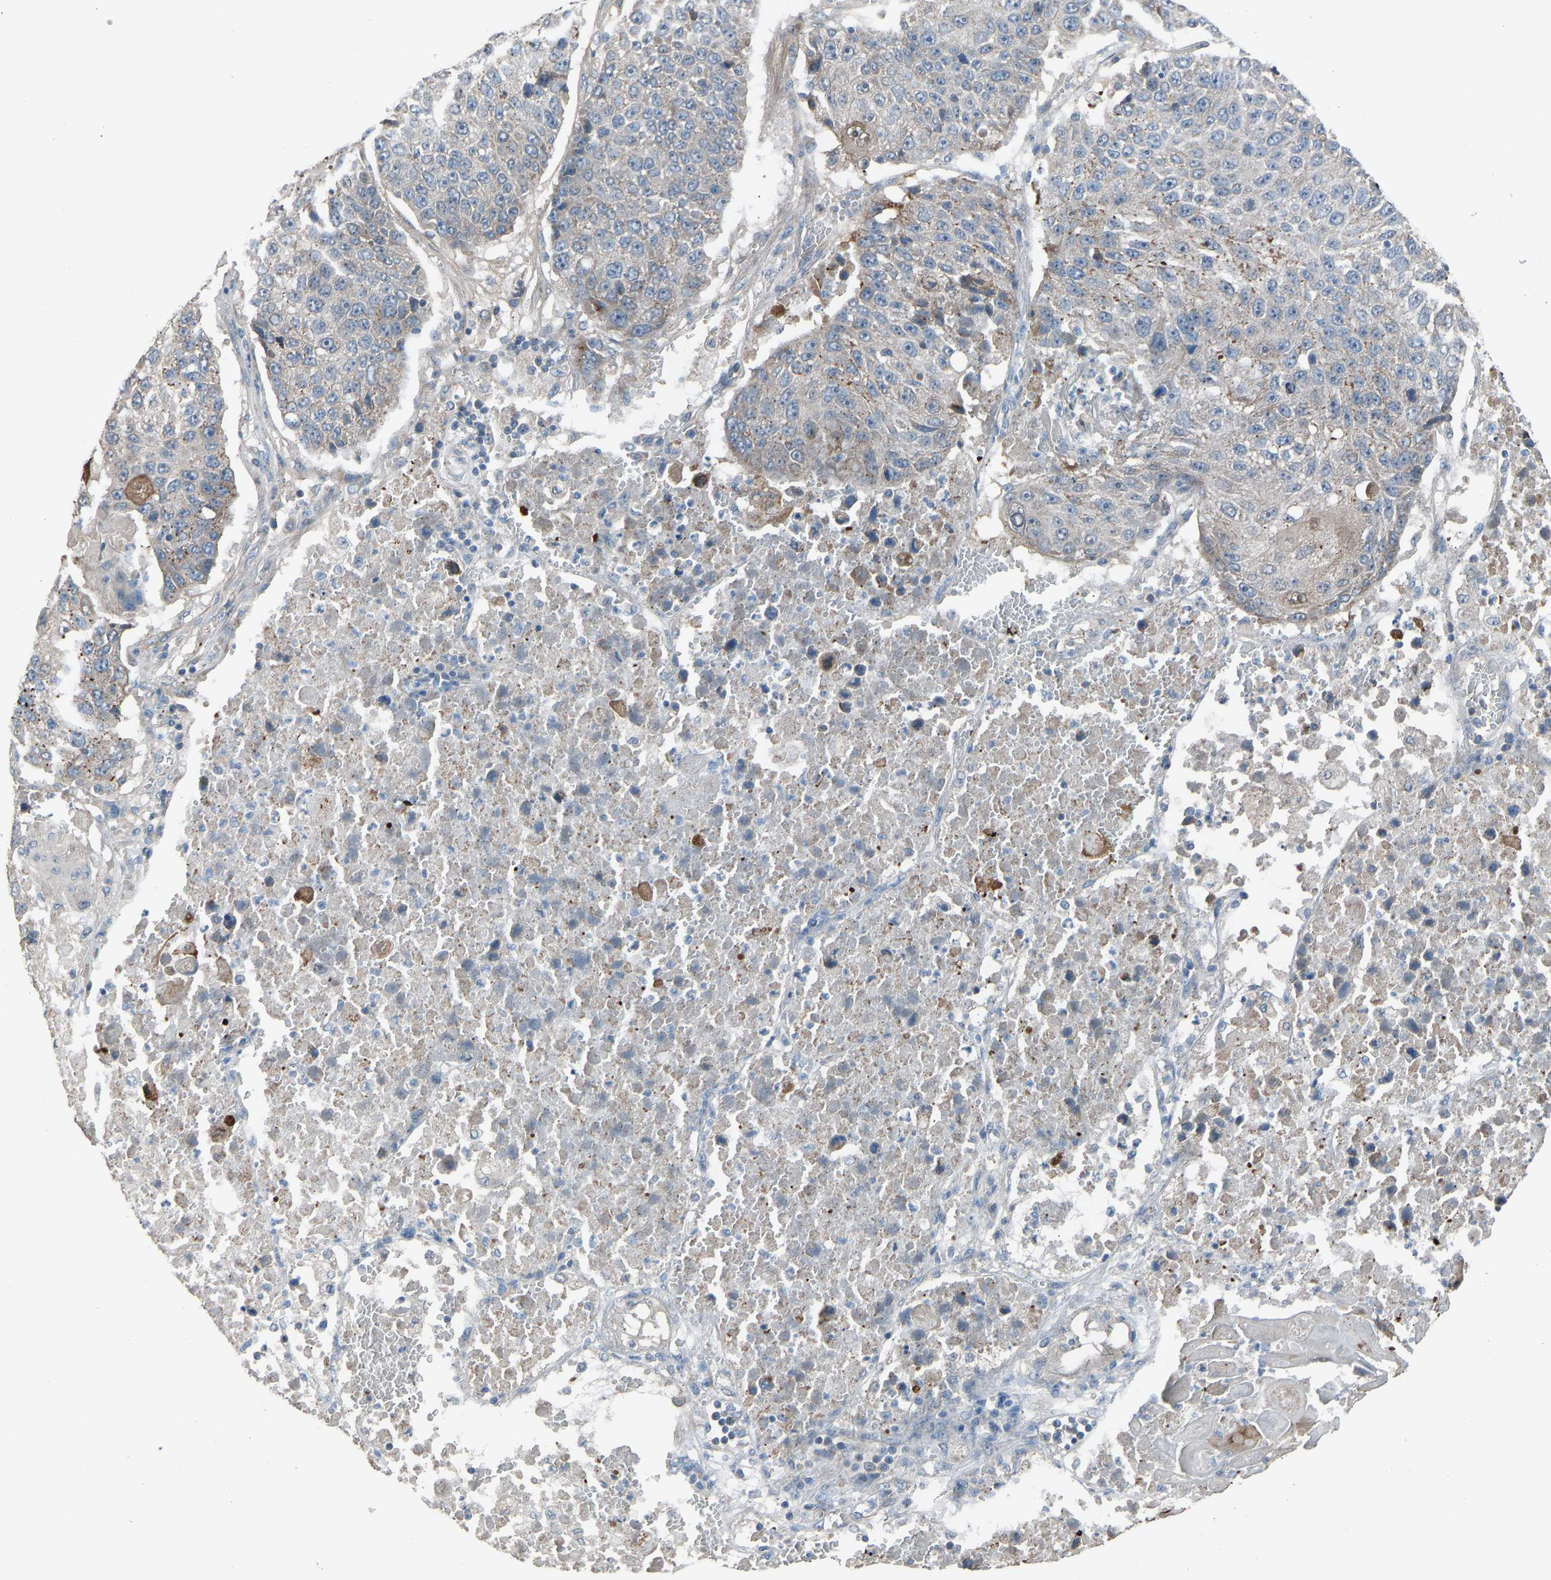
{"staining": {"intensity": "negative", "quantity": "none", "location": "none"}, "tissue": "lung cancer", "cell_type": "Tumor cells", "image_type": "cancer", "snomed": [{"axis": "morphology", "description": "Squamous cell carcinoma, NOS"}, {"axis": "topography", "description": "Lung"}], "caption": "Immunohistochemical staining of lung cancer demonstrates no significant staining in tumor cells.", "gene": "TGFBR3", "patient": {"sex": "male", "age": 61}}